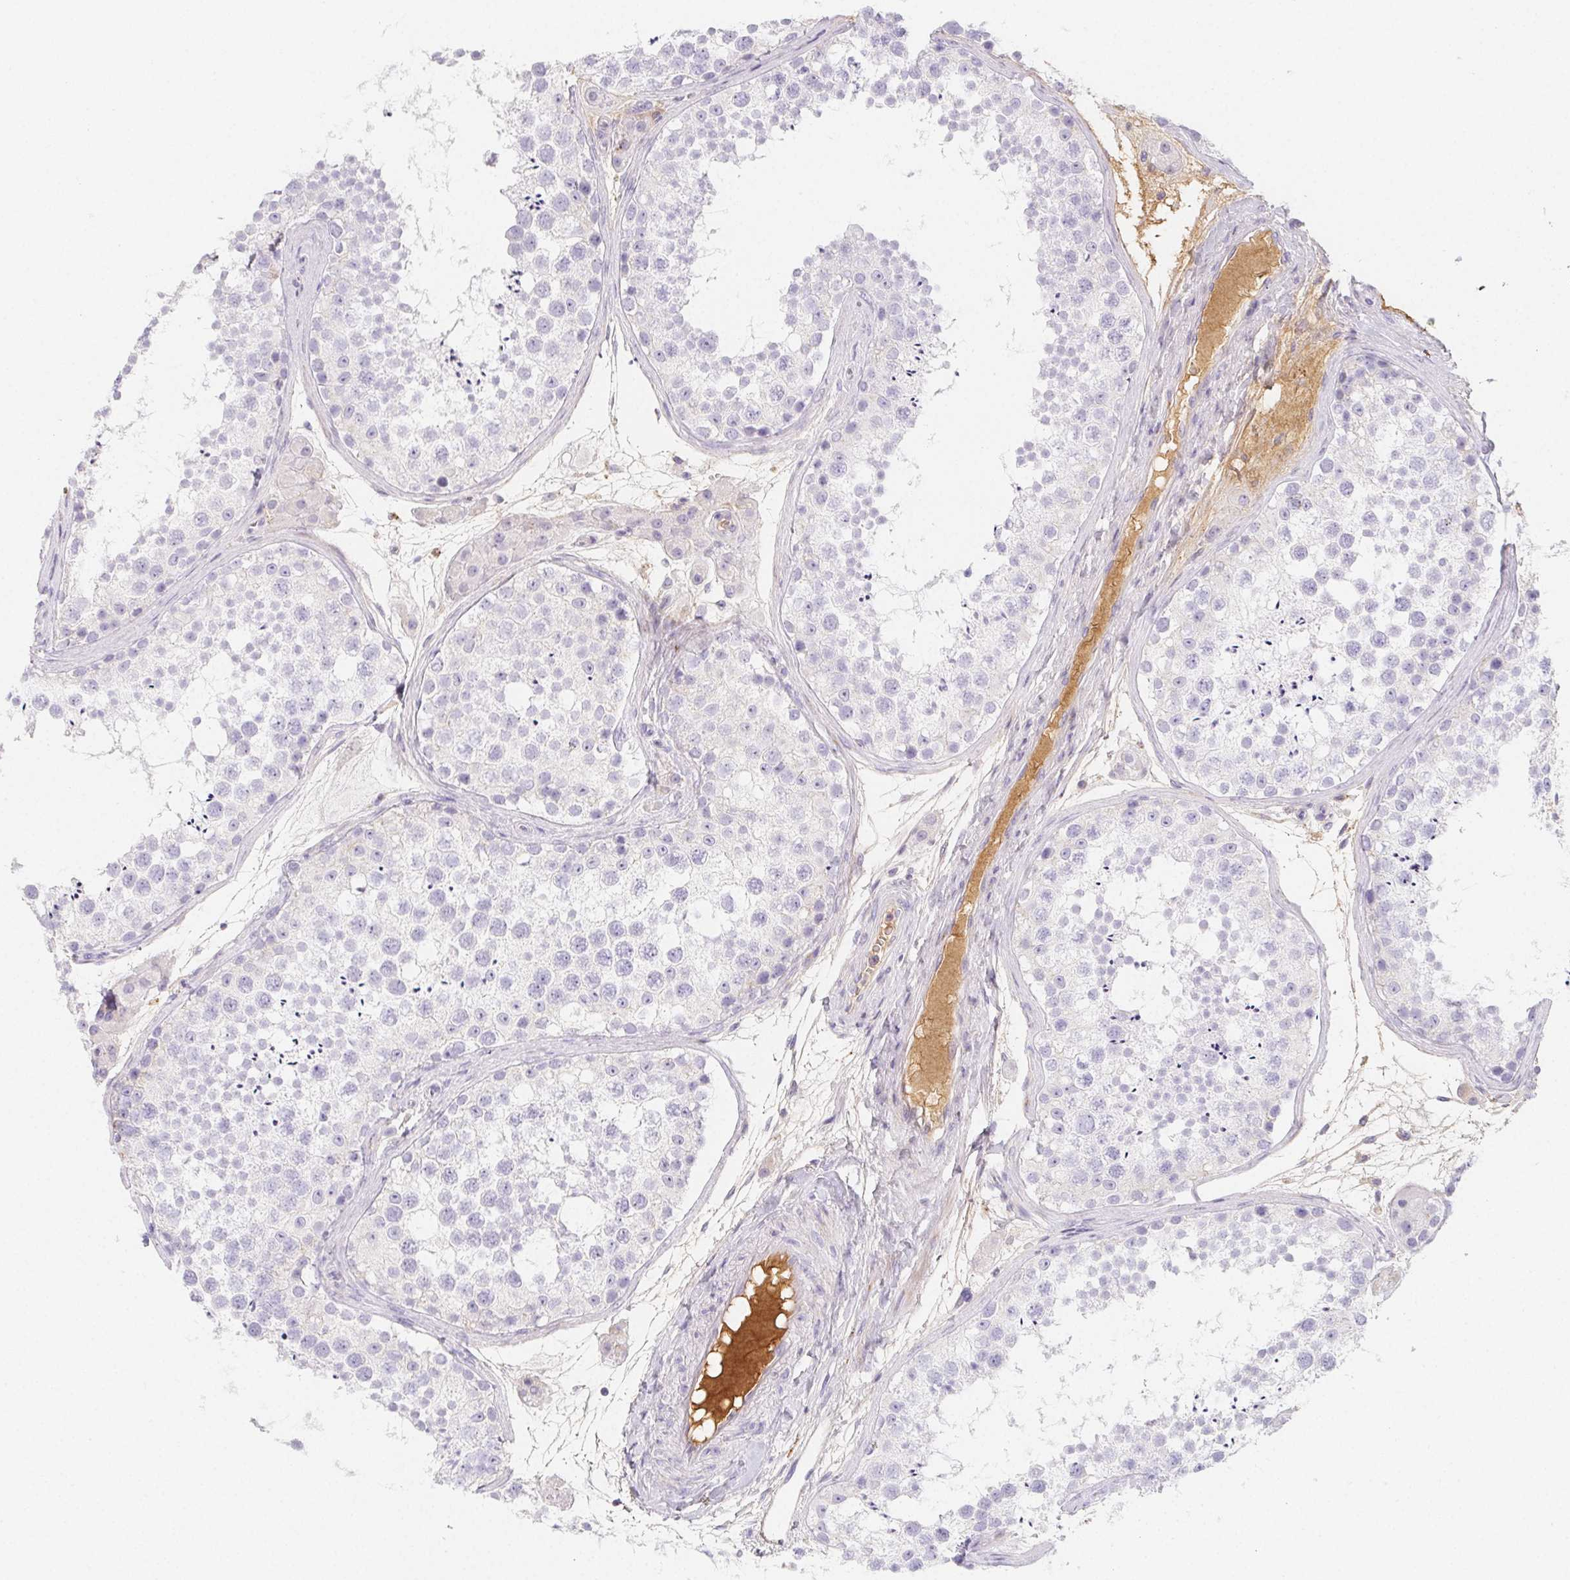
{"staining": {"intensity": "negative", "quantity": "none", "location": "none"}, "tissue": "testis", "cell_type": "Cells in seminiferous ducts", "image_type": "normal", "snomed": [{"axis": "morphology", "description": "Normal tissue, NOS"}, {"axis": "topography", "description": "Testis"}], "caption": "Immunohistochemical staining of benign testis reveals no significant positivity in cells in seminiferous ducts.", "gene": "ITIH2", "patient": {"sex": "male", "age": 41}}